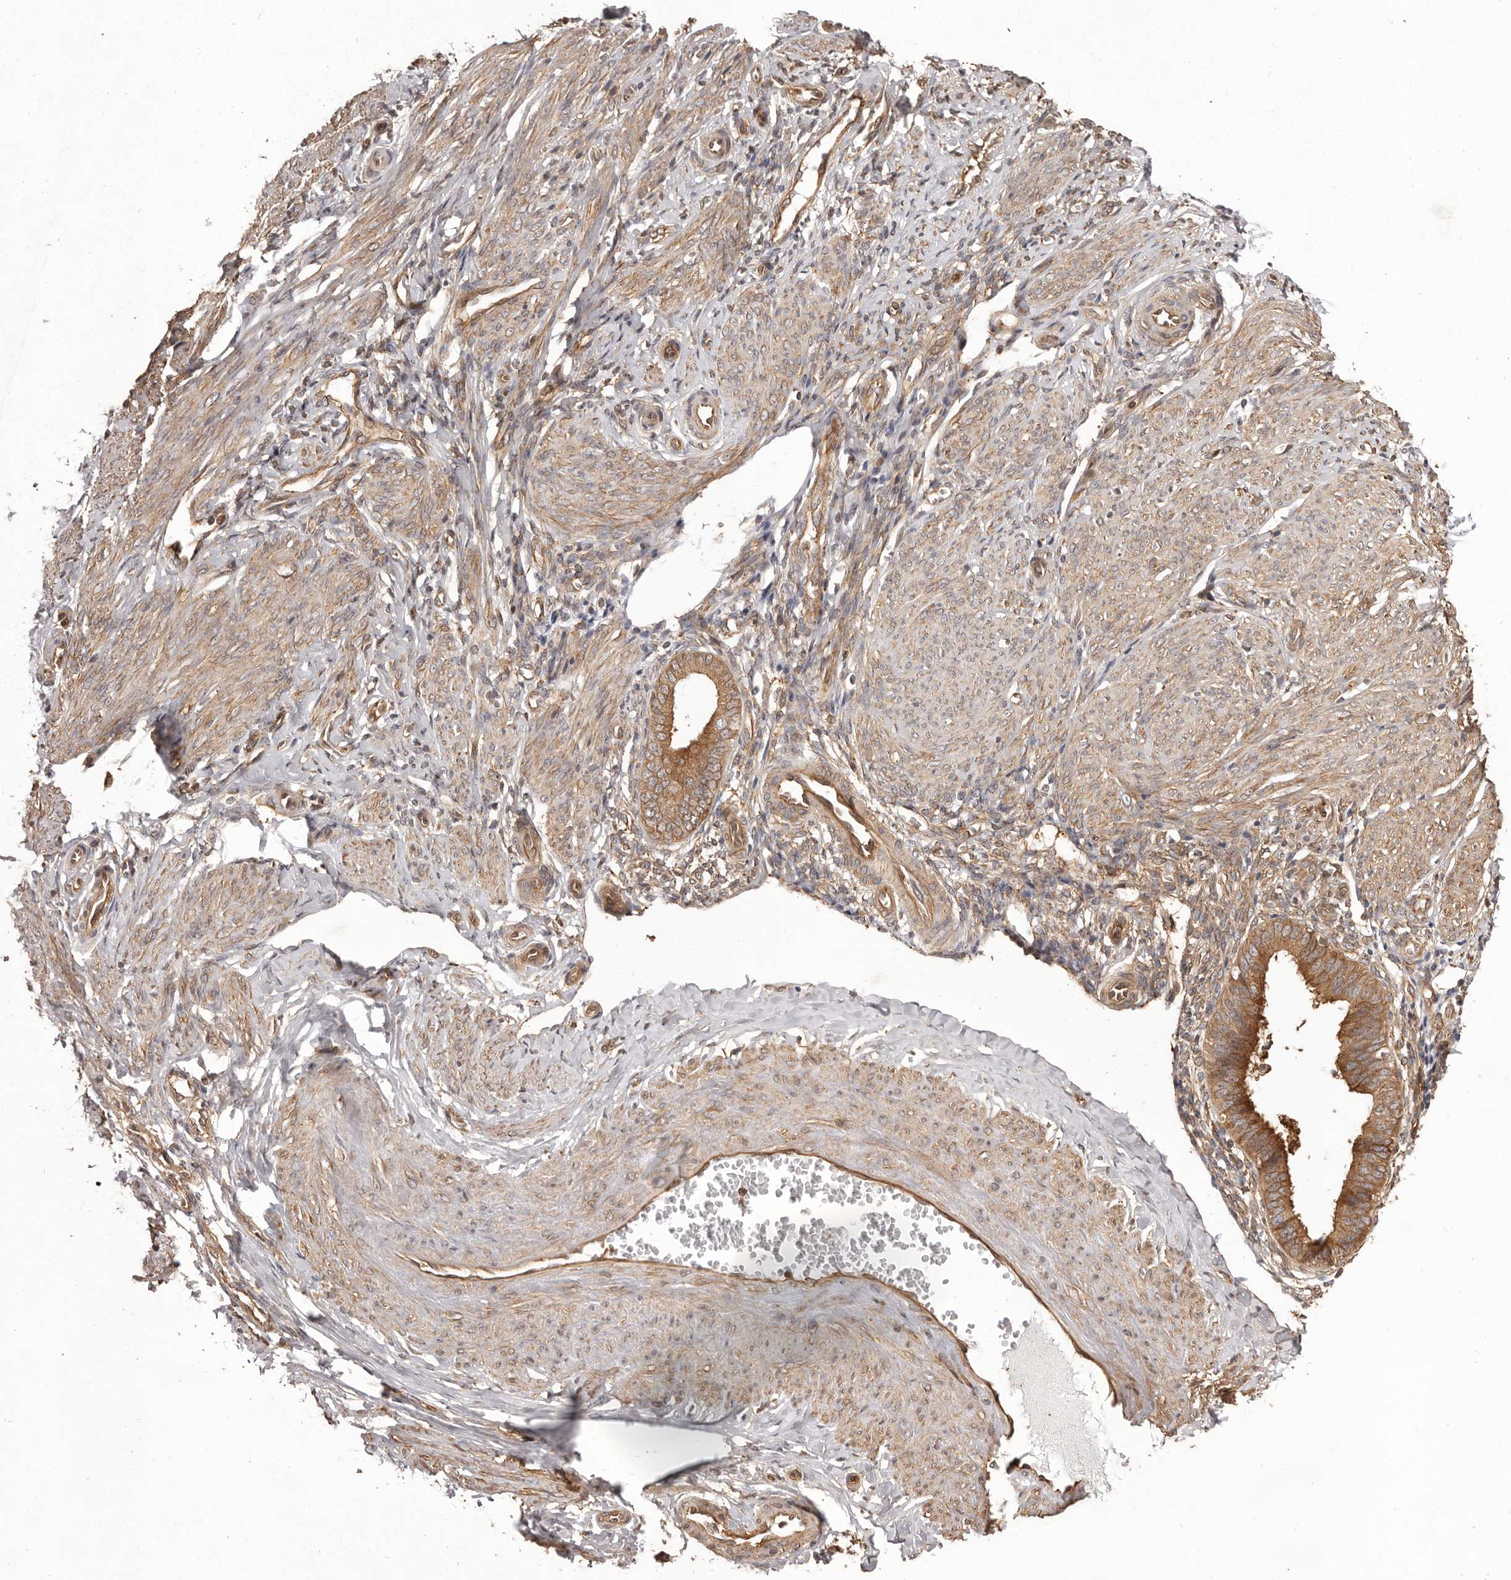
{"staining": {"intensity": "weak", "quantity": "<25%", "location": "cytoplasmic/membranous"}, "tissue": "endometrium", "cell_type": "Cells in endometrial stroma", "image_type": "normal", "snomed": [{"axis": "morphology", "description": "Normal tissue, NOS"}, {"axis": "topography", "description": "Uterus"}, {"axis": "topography", "description": "Endometrium"}], "caption": "This is a histopathology image of immunohistochemistry staining of benign endometrium, which shows no expression in cells in endometrial stroma. Nuclei are stained in blue.", "gene": "NFKBIA", "patient": {"sex": "female", "age": 48}}